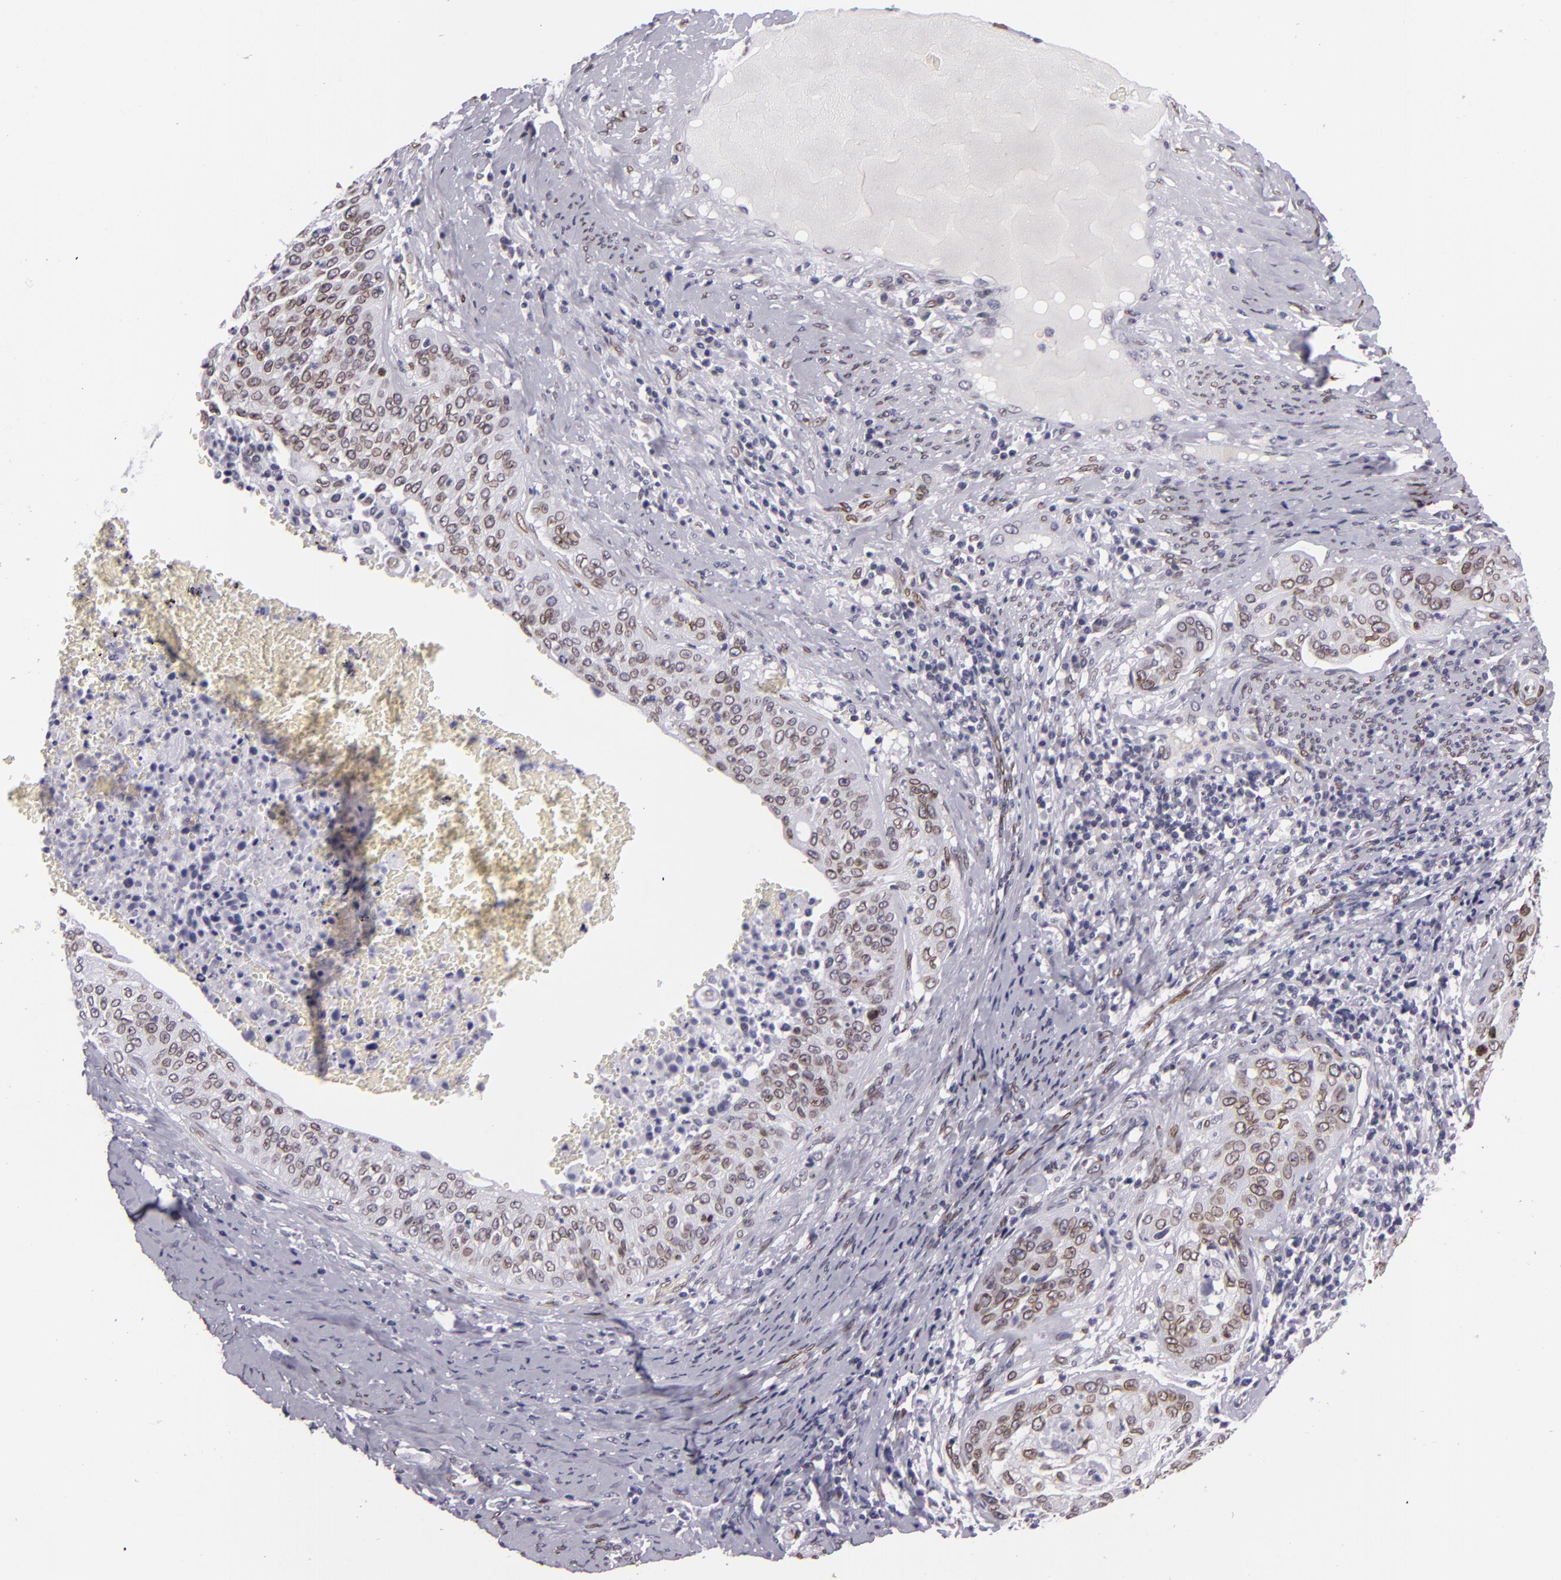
{"staining": {"intensity": "moderate", "quantity": "25%-75%", "location": "nuclear"}, "tissue": "cervical cancer", "cell_type": "Tumor cells", "image_type": "cancer", "snomed": [{"axis": "morphology", "description": "Squamous cell carcinoma, NOS"}, {"axis": "topography", "description": "Cervix"}], "caption": "The image shows staining of squamous cell carcinoma (cervical), revealing moderate nuclear protein positivity (brown color) within tumor cells.", "gene": "EMD", "patient": {"sex": "female", "age": 41}}